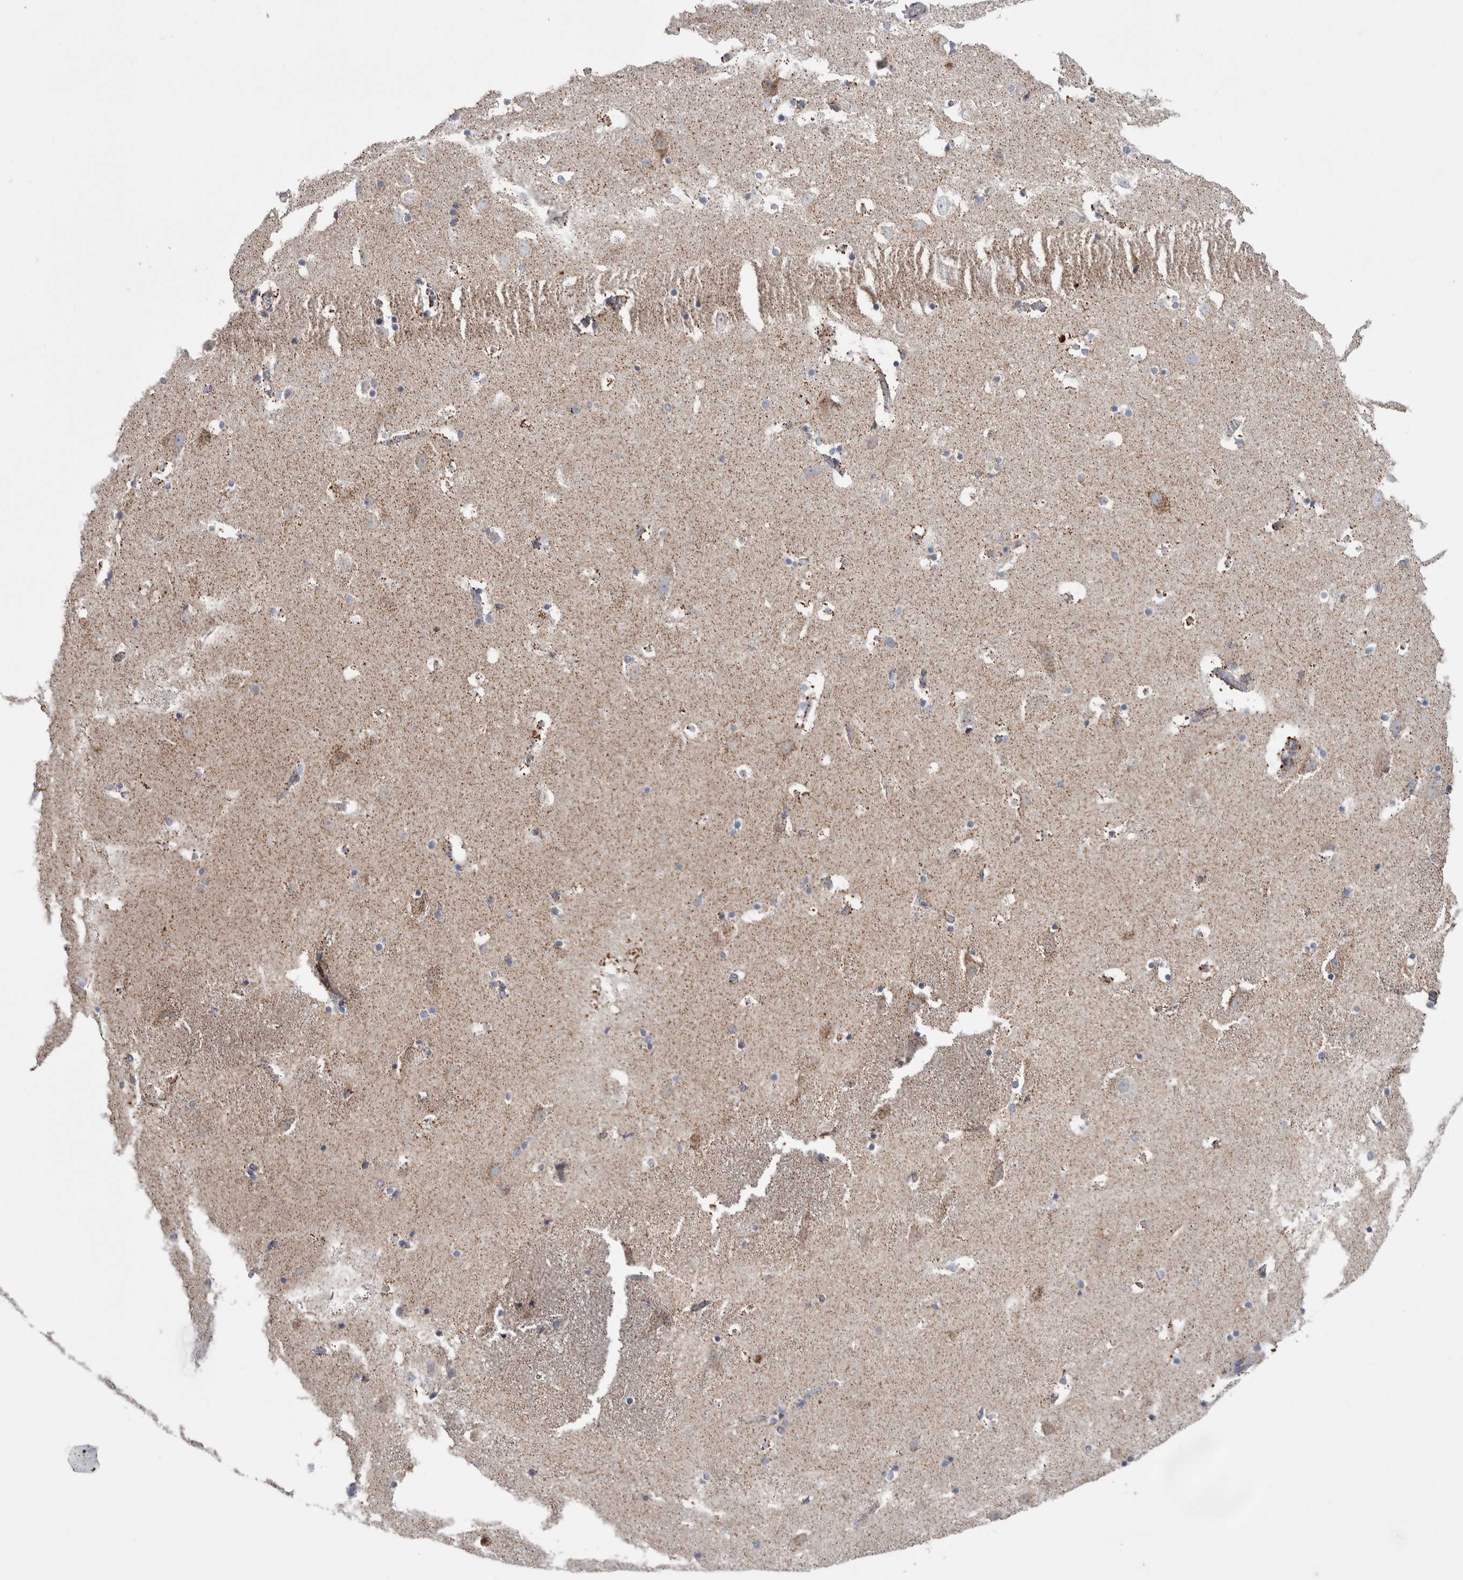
{"staining": {"intensity": "weak", "quantity": "25%-75%", "location": "cytoplasmic/membranous"}, "tissue": "hippocampus", "cell_type": "Glial cells", "image_type": "normal", "snomed": [{"axis": "morphology", "description": "Normal tissue, NOS"}, {"axis": "topography", "description": "Hippocampus"}], "caption": "A brown stain labels weak cytoplasmic/membranous positivity of a protein in glial cells of benign hippocampus.", "gene": "ETFA", "patient": {"sex": "male", "age": 45}}